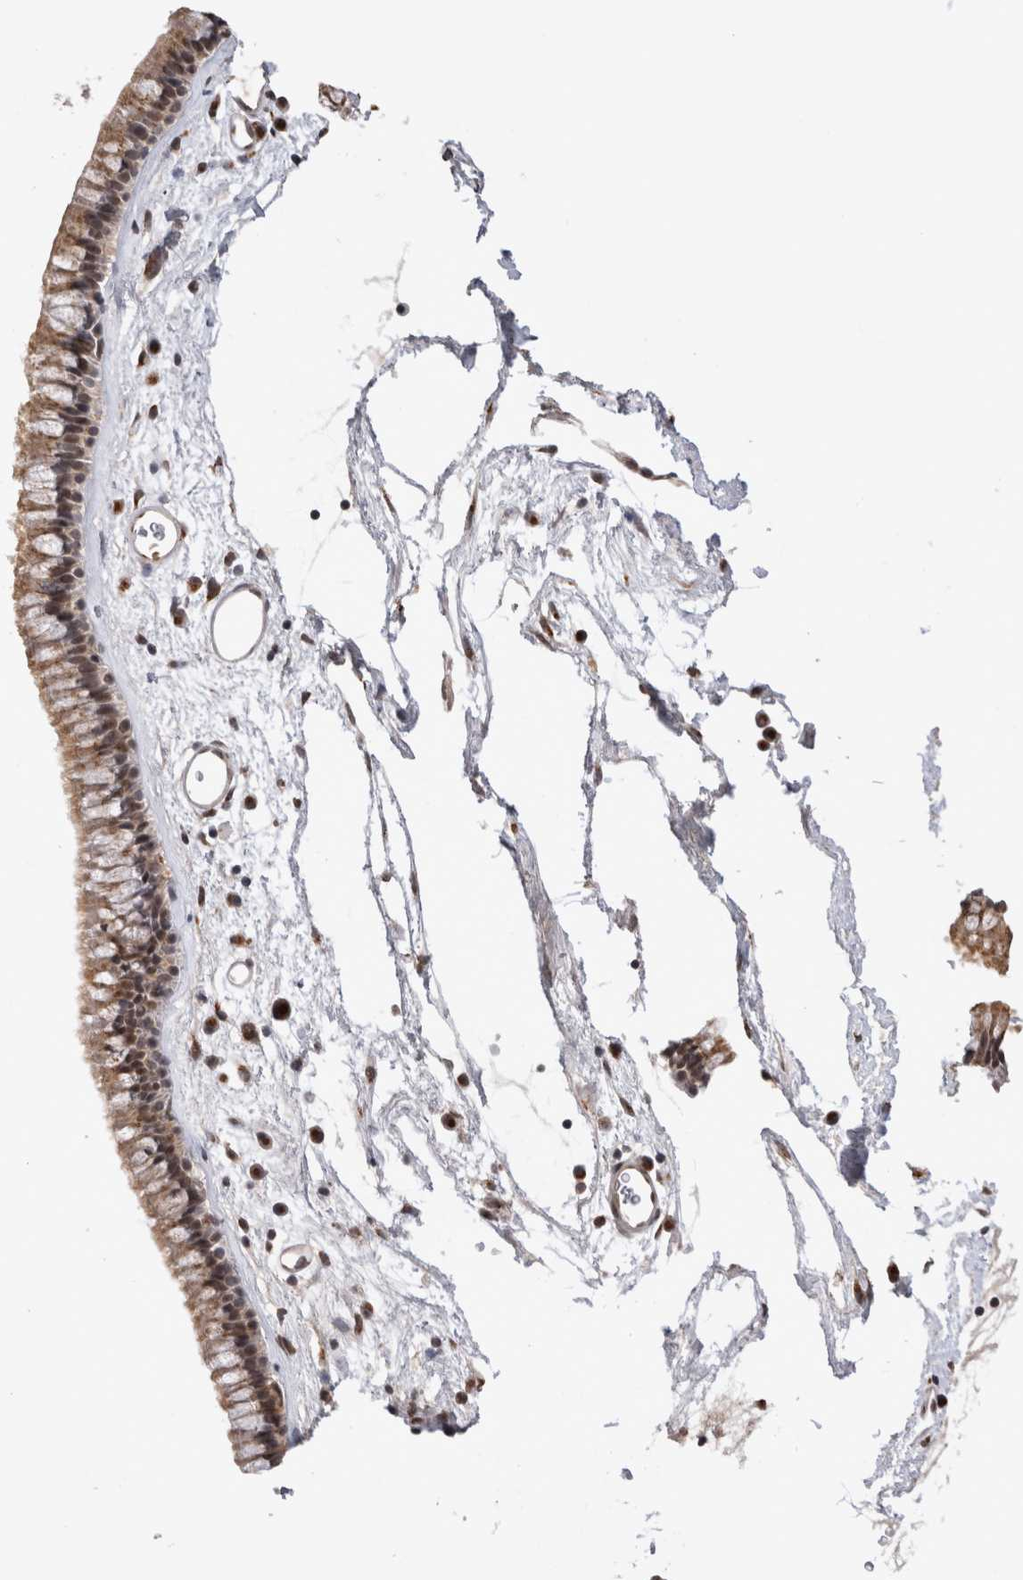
{"staining": {"intensity": "moderate", "quantity": ">75%", "location": "cytoplasmic/membranous,nuclear"}, "tissue": "nasopharynx", "cell_type": "Respiratory epithelial cells", "image_type": "normal", "snomed": [{"axis": "morphology", "description": "Normal tissue, NOS"}, {"axis": "morphology", "description": "Inflammation, NOS"}, {"axis": "topography", "description": "Nasopharynx"}], "caption": "High-power microscopy captured an IHC image of benign nasopharynx, revealing moderate cytoplasmic/membranous,nuclear expression in approximately >75% of respiratory epithelial cells. Using DAB (brown) and hematoxylin (blue) stains, captured at high magnification using brightfield microscopy.", "gene": "TMEM65", "patient": {"sex": "male", "age": 48}}